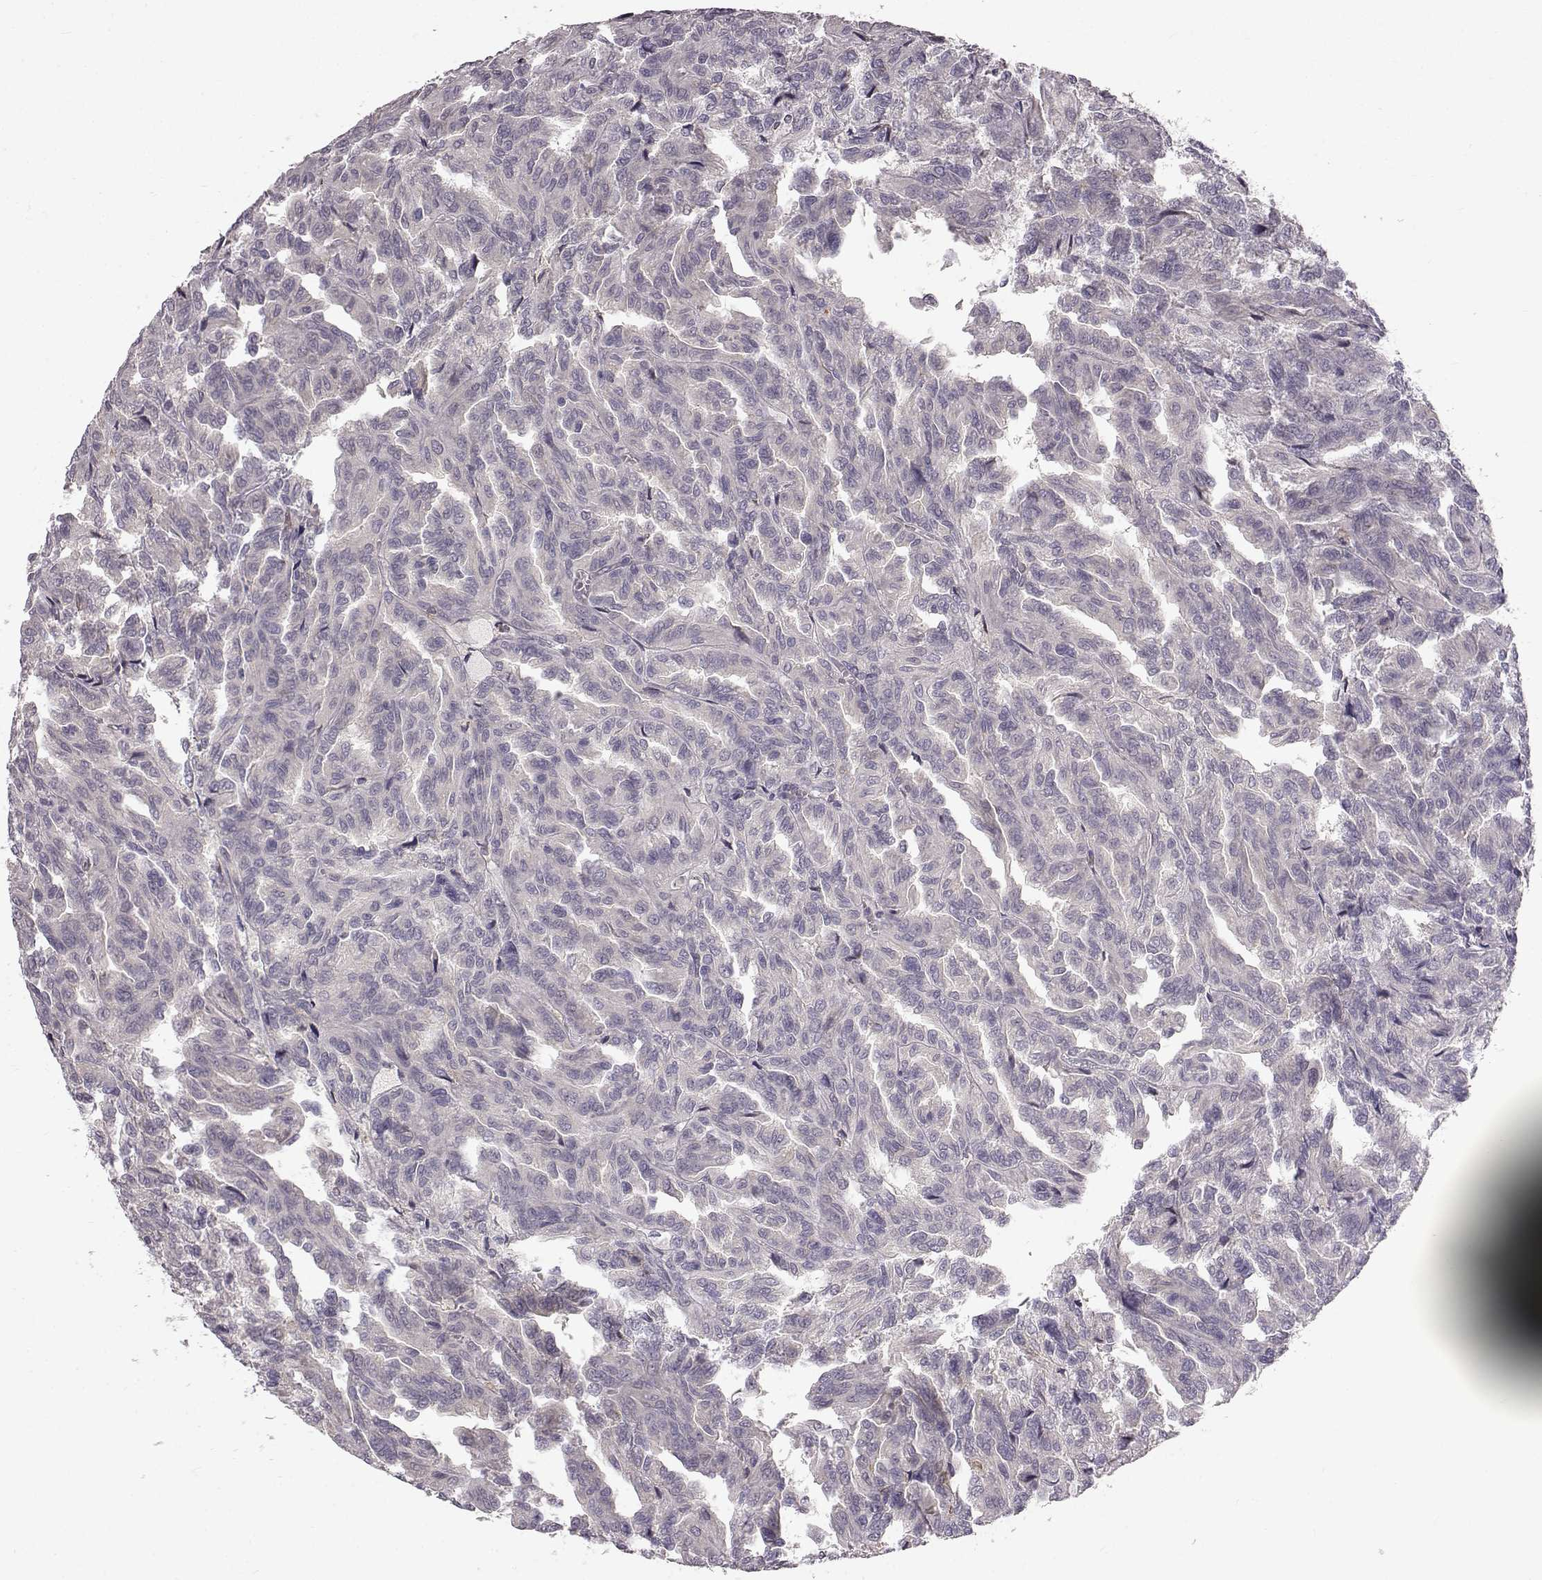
{"staining": {"intensity": "negative", "quantity": "none", "location": "none"}, "tissue": "renal cancer", "cell_type": "Tumor cells", "image_type": "cancer", "snomed": [{"axis": "morphology", "description": "Adenocarcinoma, NOS"}, {"axis": "topography", "description": "Kidney"}], "caption": "IHC histopathology image of human renal cancer (adenocarcinoma) stained for a protein (brown), which shows no staining in tumor cells.", "gene": "SPAG17", "patient": {"sex": "male", "age": 79}}